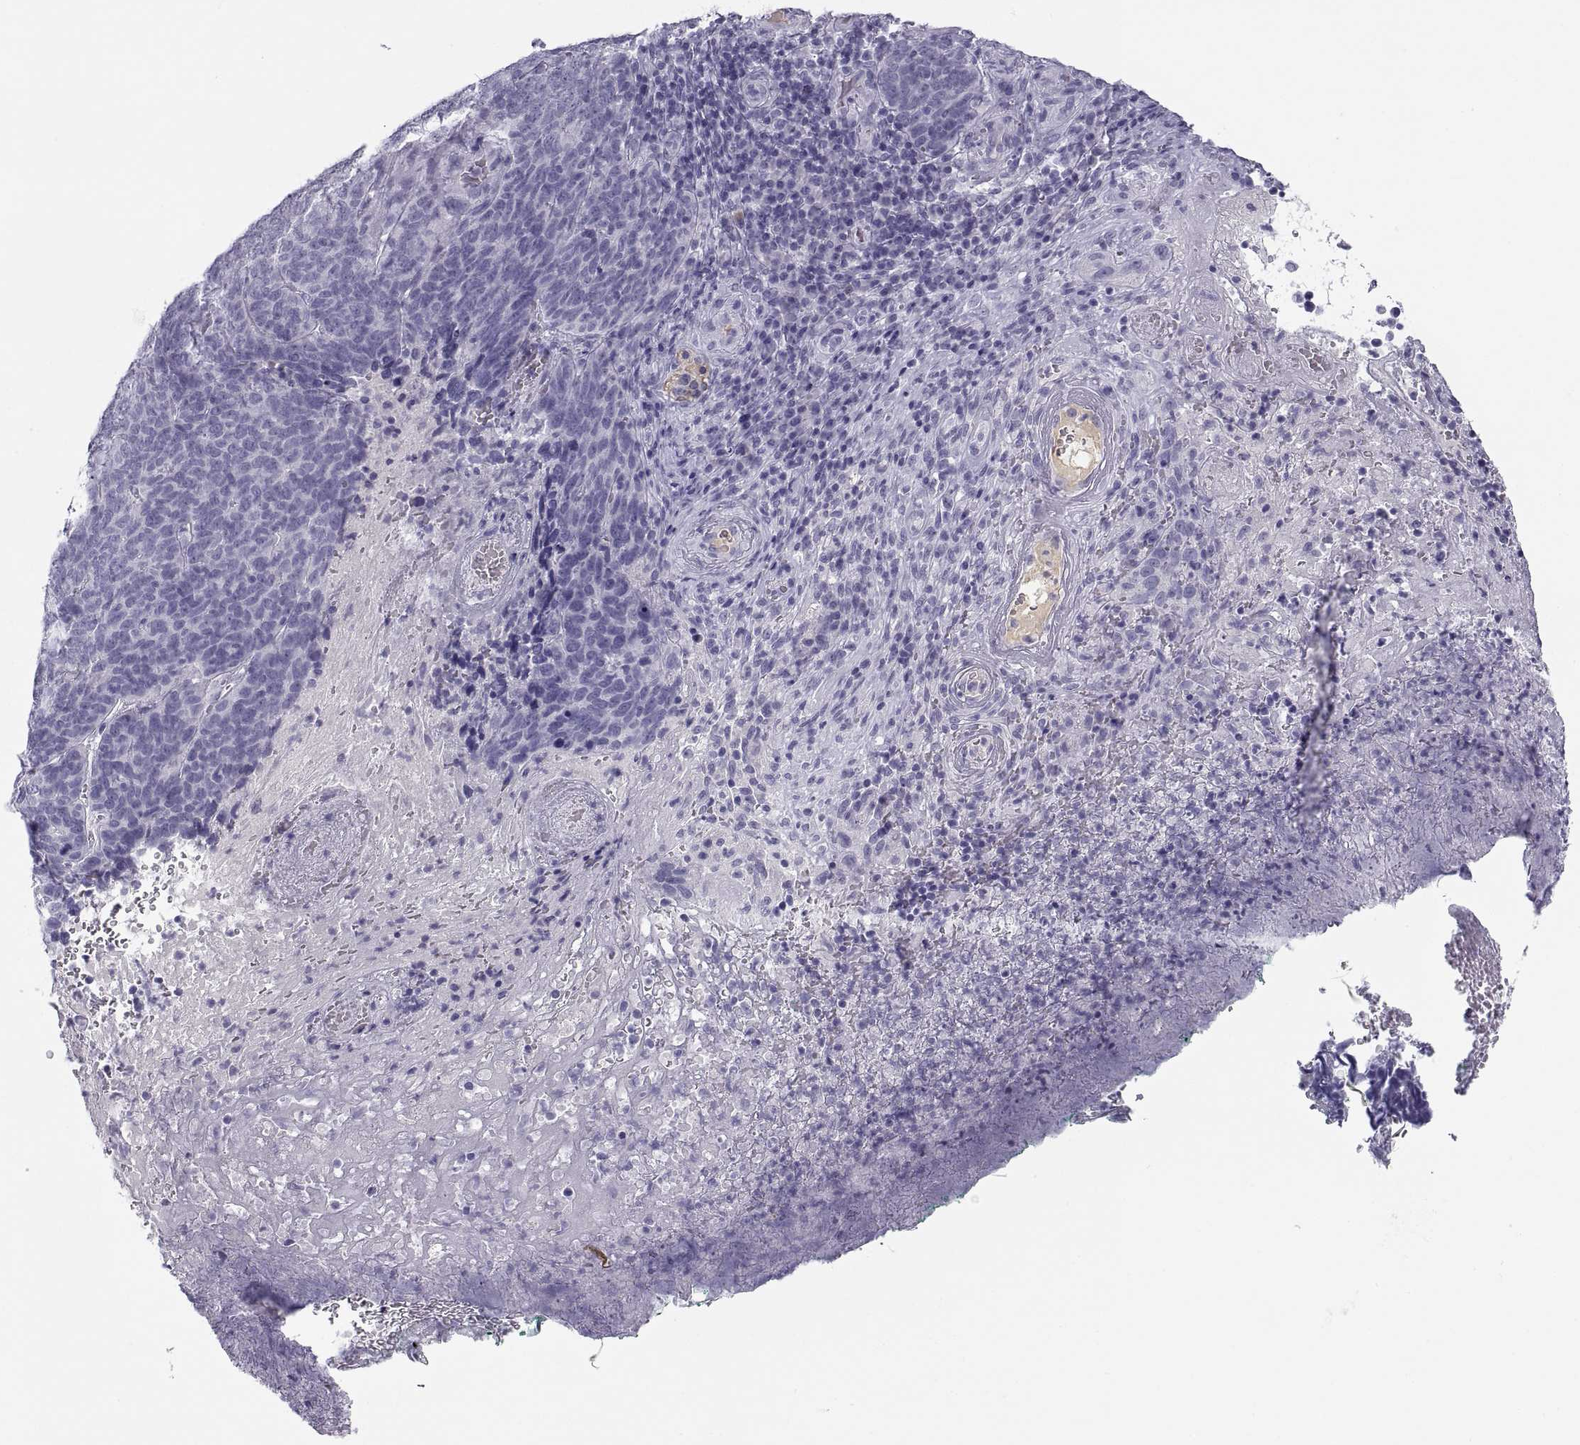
{"staining": {"intensity": "negative", "quantity": "none", "location": "none"}, "tissue": "skin cancer", "cell_type": "Tumor cells", "image_type": "cancer", "snomed": [{"axis": "morphology", "description": "Squamous cell carcinoma, NOS"}, {"axis": "topography", "description": "Skin"}, {"axis": "topography", "description": "Anal"}], "caption": "Immunohistochemistry (IHC) histopathology image of skin cancer (squamous cell carcinoma) stained for a protein (brown), which shows no positivity in tumor cells.", "gene": "MAGEB2", "patient": {"sex": "female", "age": 51}}